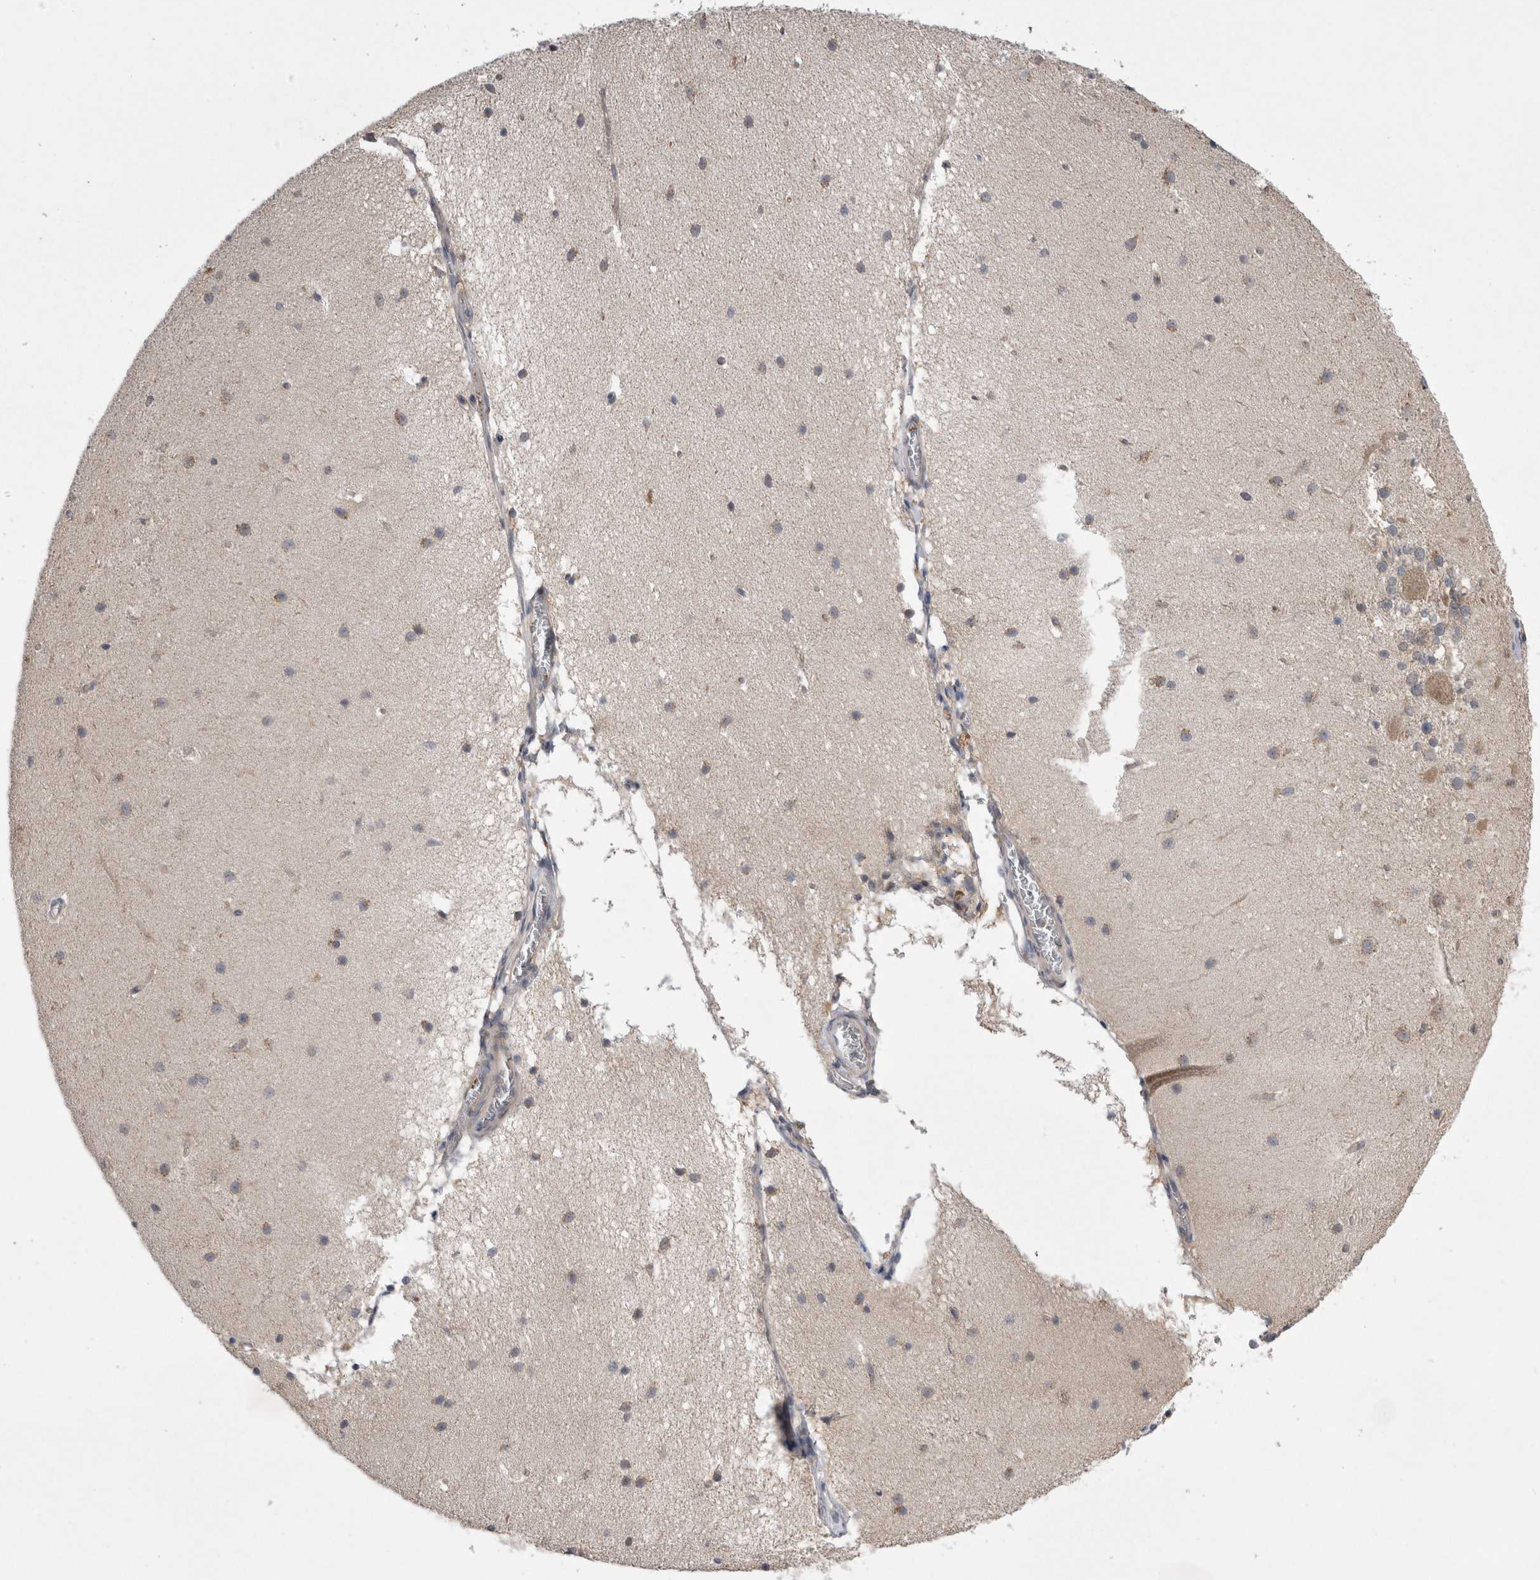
{"staining": {"intensity": "weak", "quantity": "25%-75%", "location": "cytoplasmic/membranous"}, "tissue": "cerebellum", "cell_type": "Cells in granular layer", "image_type": "normal", "snomed": [{"axis": "morphology", "description": "Normal tissue, NOS"}, {"axis": "topography", "description": "Cerebellum"}], "caption": "Immunohistochemical staining of normal cerebellum exhibits weak cytoplasmic/membranous protein expression in approximately 25%-75% of cells in granular layer.", "gene": "ARHGAP29", "patient": {"sex": "female", "age": 19}}